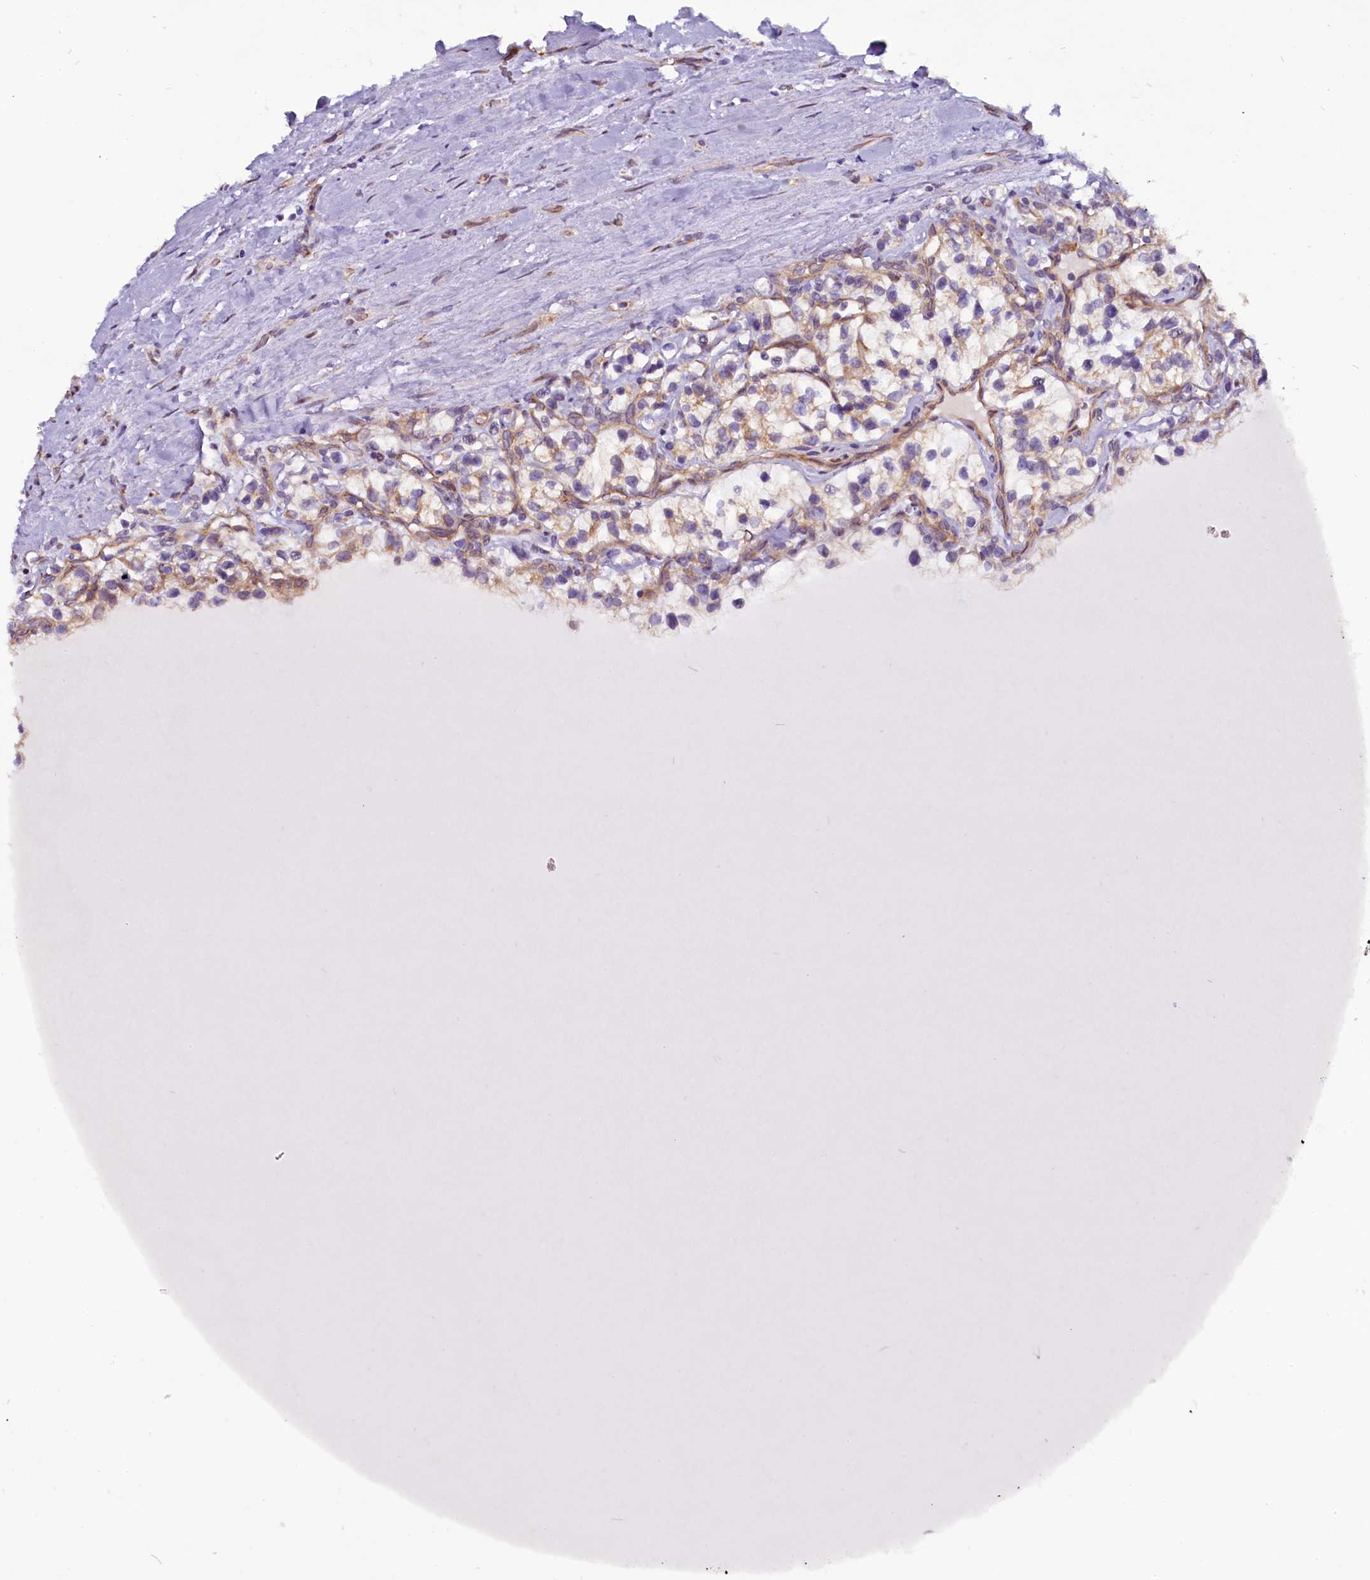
{"staining": {"intensity": "weak", "quantity": ">75%", "location": "cytoplasmic/membranous"}, "tissue": "renal cancer", "cell_type": "Tumor cells", "image_type": "cancer", "snomed": [{"axis": "morphology", "description": "Adenocarcinoma, NOS"}, {"axis": "topography", "description": "Kidney"}], "caption": "Adenocarcinoma (renal) stained with a protein marker exhibits weak staining in tumor cells.", "gene": "UACA", "patient": {"sex": "female", "age": 57}}